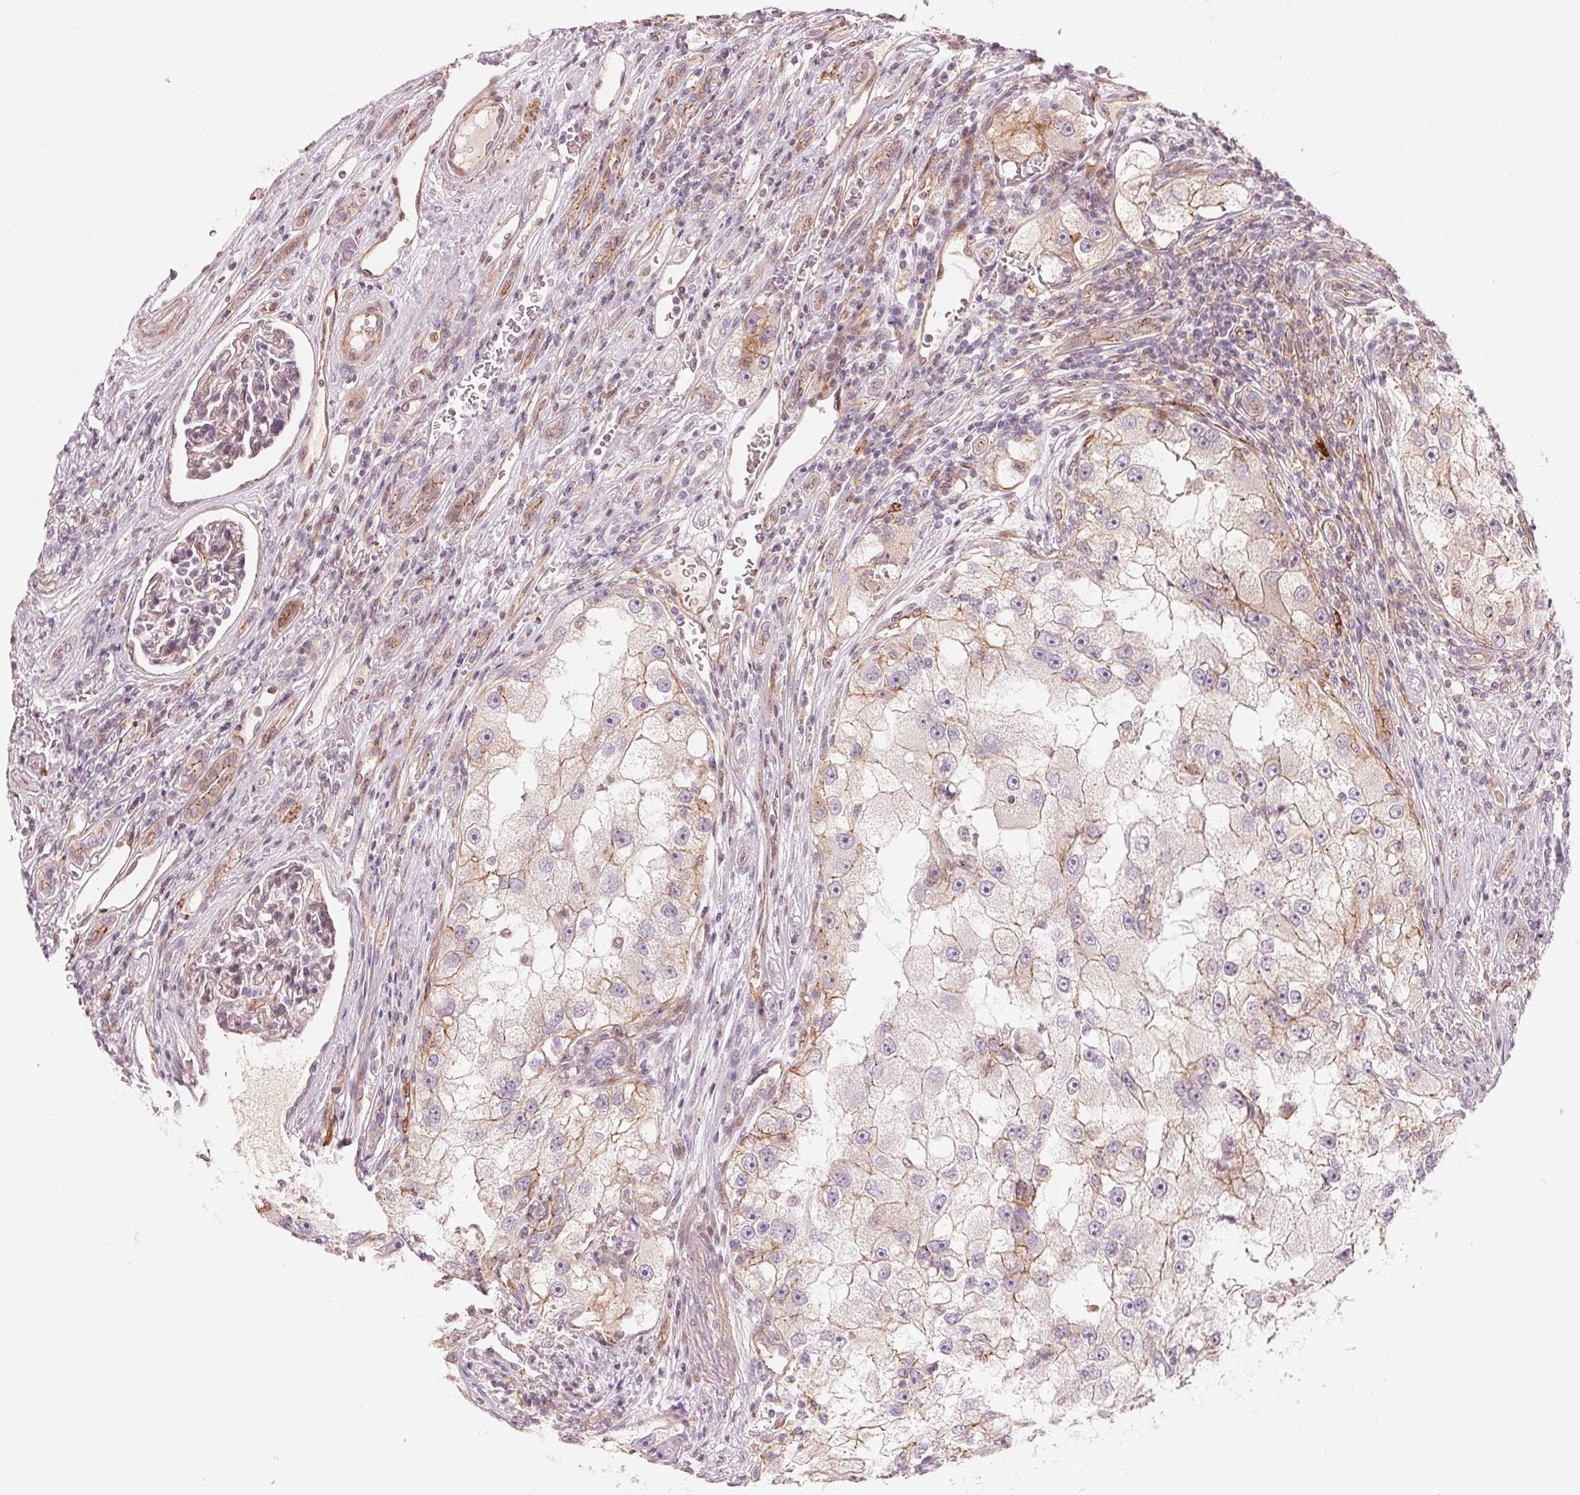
{"staining": {"intensity": "weak", "quantity": "<25%", "location": "cytoplasmic/membranous"}, "tissue": "renal cancer", "cell_type": "Tumor cells", "image_type": "cancer", "snomed": [{"axis": "morphology", "description": "Adenocarcinoma, NOS"}, {"axis": "topography", "description": "Kidney"}], "caption": "A high-resolution micrograph shows immunohistochemistry staining of renal cancer, which reveals no significant staining in tumor cells.", "gene": "SLC17A4", "patient": {"sex": "male", "age": 63}}